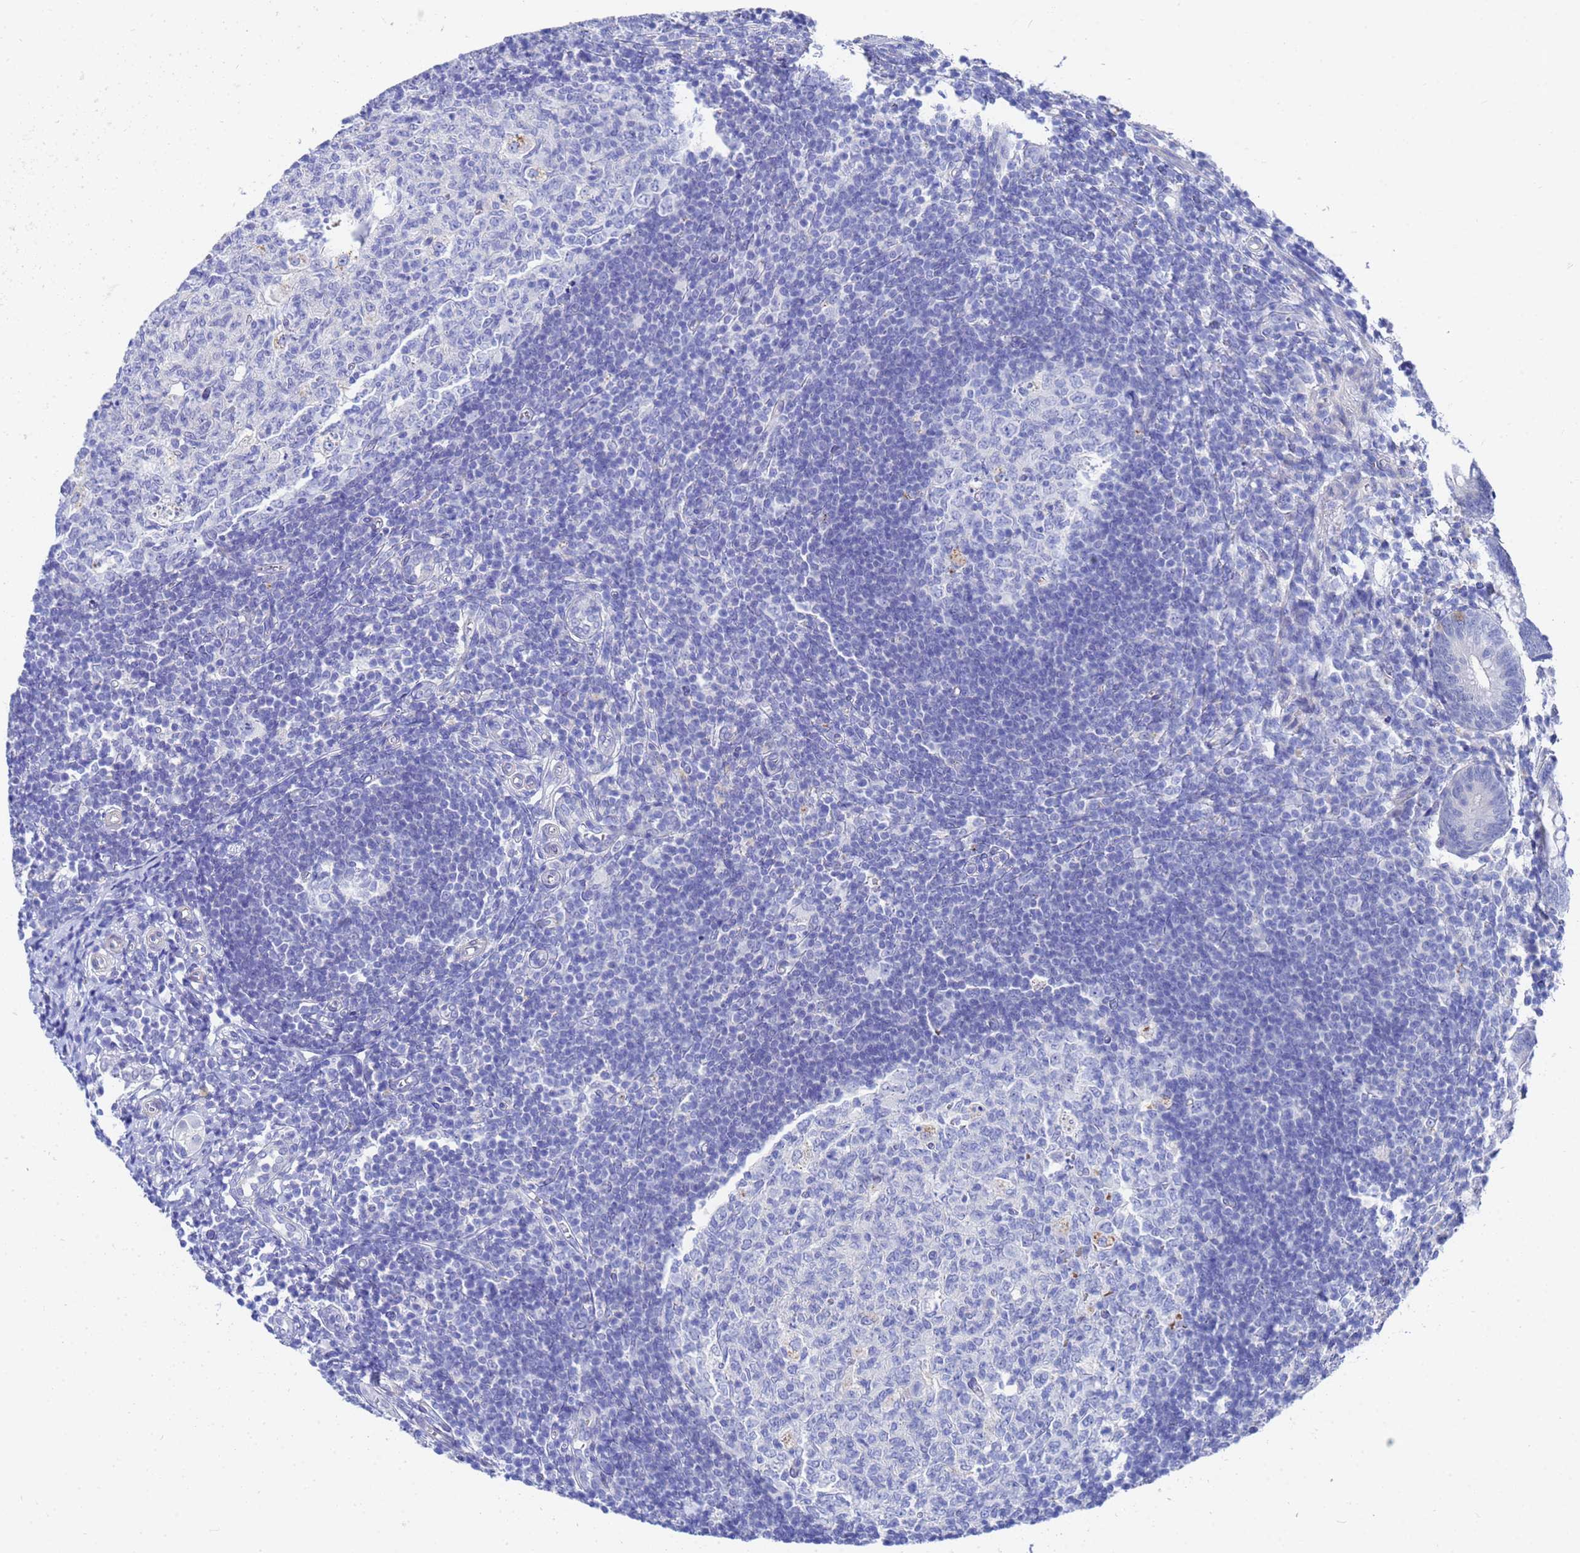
{"staining": {"intensity": "negative", "quantity": "none", "location": "none"}, "tissue": "appendix", "cell_type": "Glandular cells", "image_type": "normal", "snomed": [{"axis": "morphology", "description": "Normal tissue, NOS"}, {"axis": "topography", "description": "Appendix"}], "caption": "This is an immunohistochemistry (IHC) image of unremarkable human appendix. There is no positivity in glandular cells.", "gene": "ZNF26", "patient": {"sex": "male", "age": 14}}